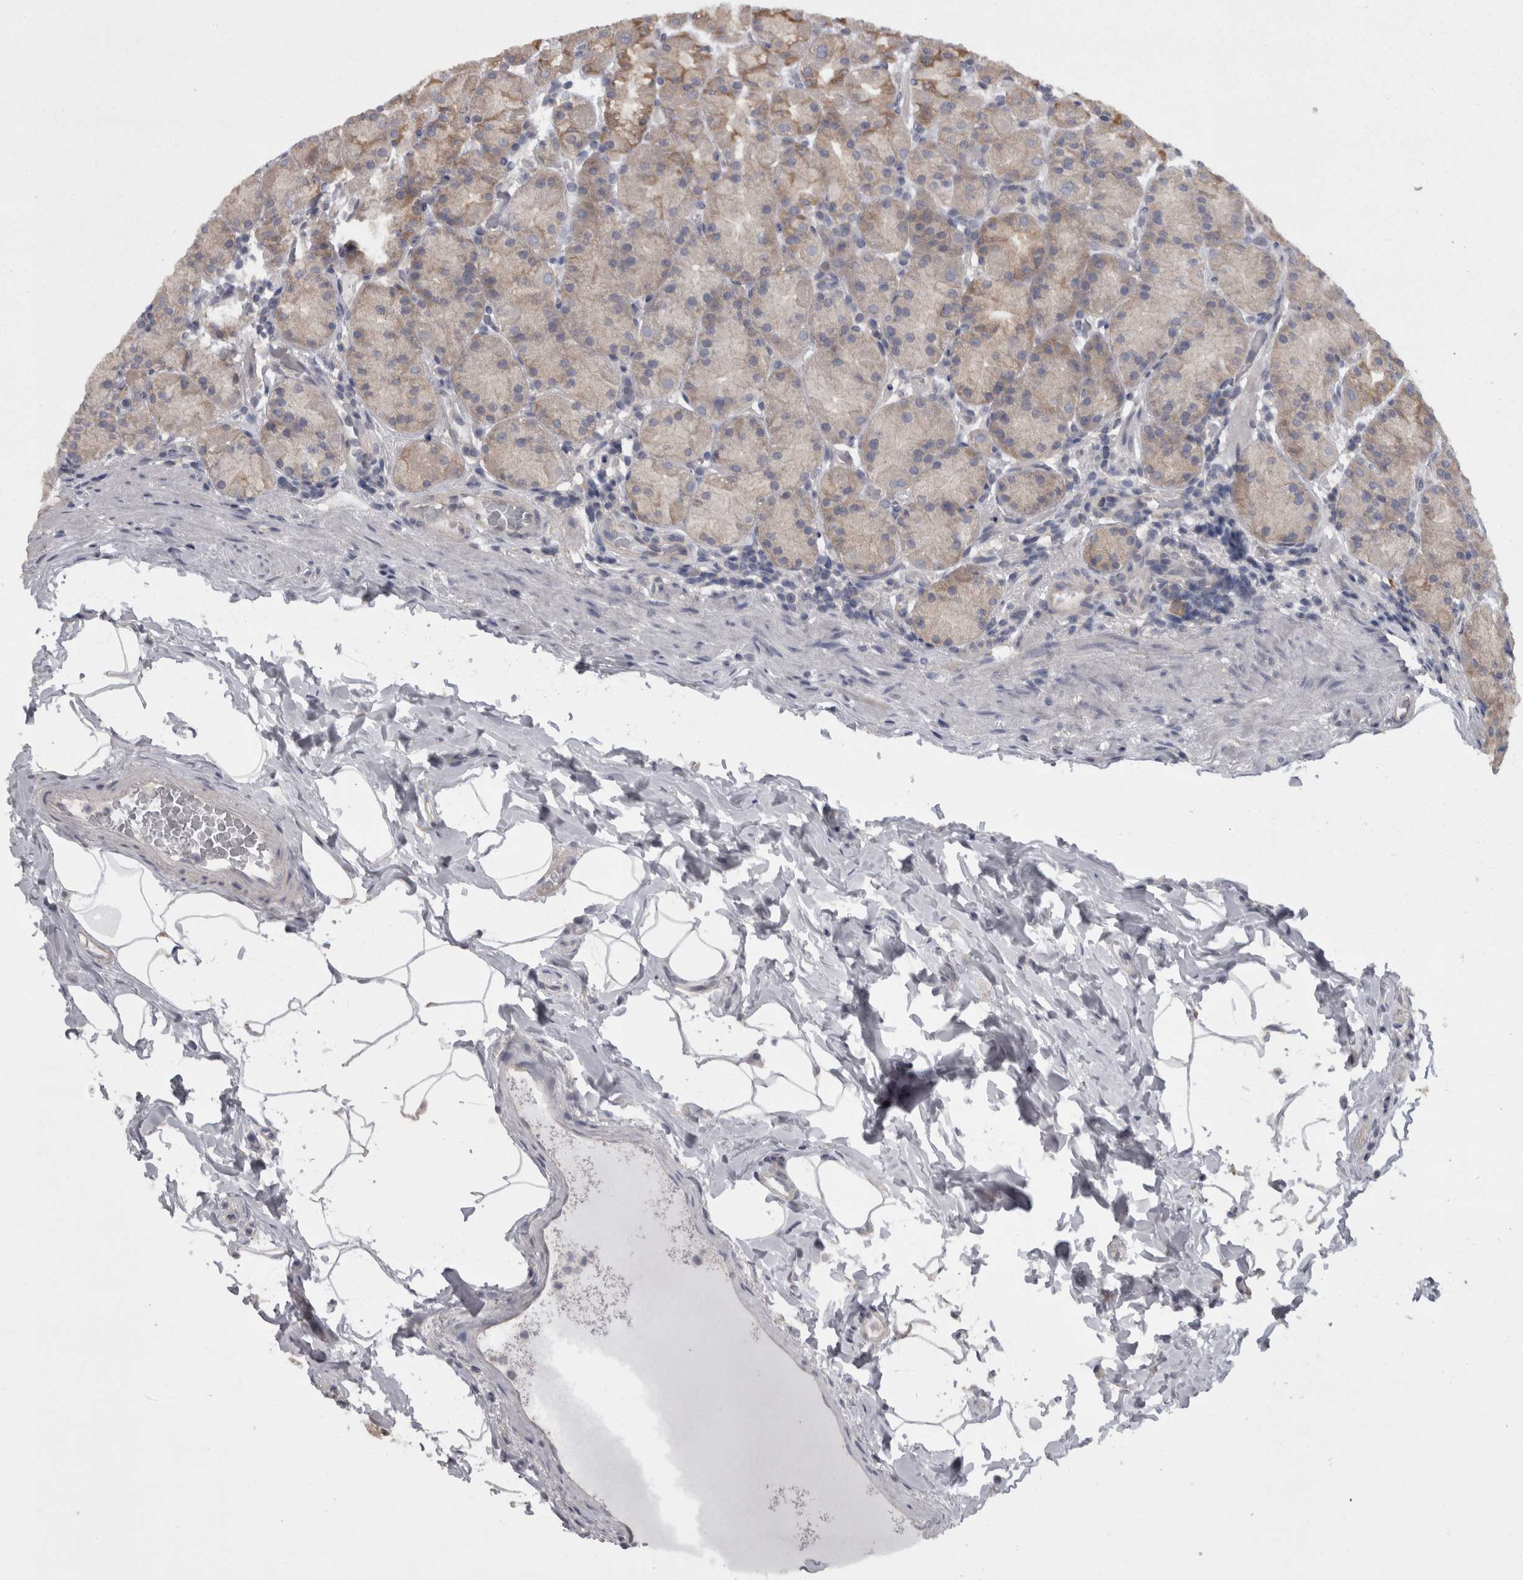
{"staining": {"intensity": "weak", "quantity": "<25%", "location": "cytoplasmic/membranous"}, "tissue": "stomach", "cell_type": "Glandular cells", "image_type": "normal", "snomed": [{"axis": "morphology", "description": "Normal tissue, NOS"}, {"axis": "topography", "description": "Stomach, upper"}], "caption": "Image shows no significant protein expression in glandular cells of unremarkable stomach.", "gene": "CAMK2D", "patient": {"sex": "male", "age": 68}}